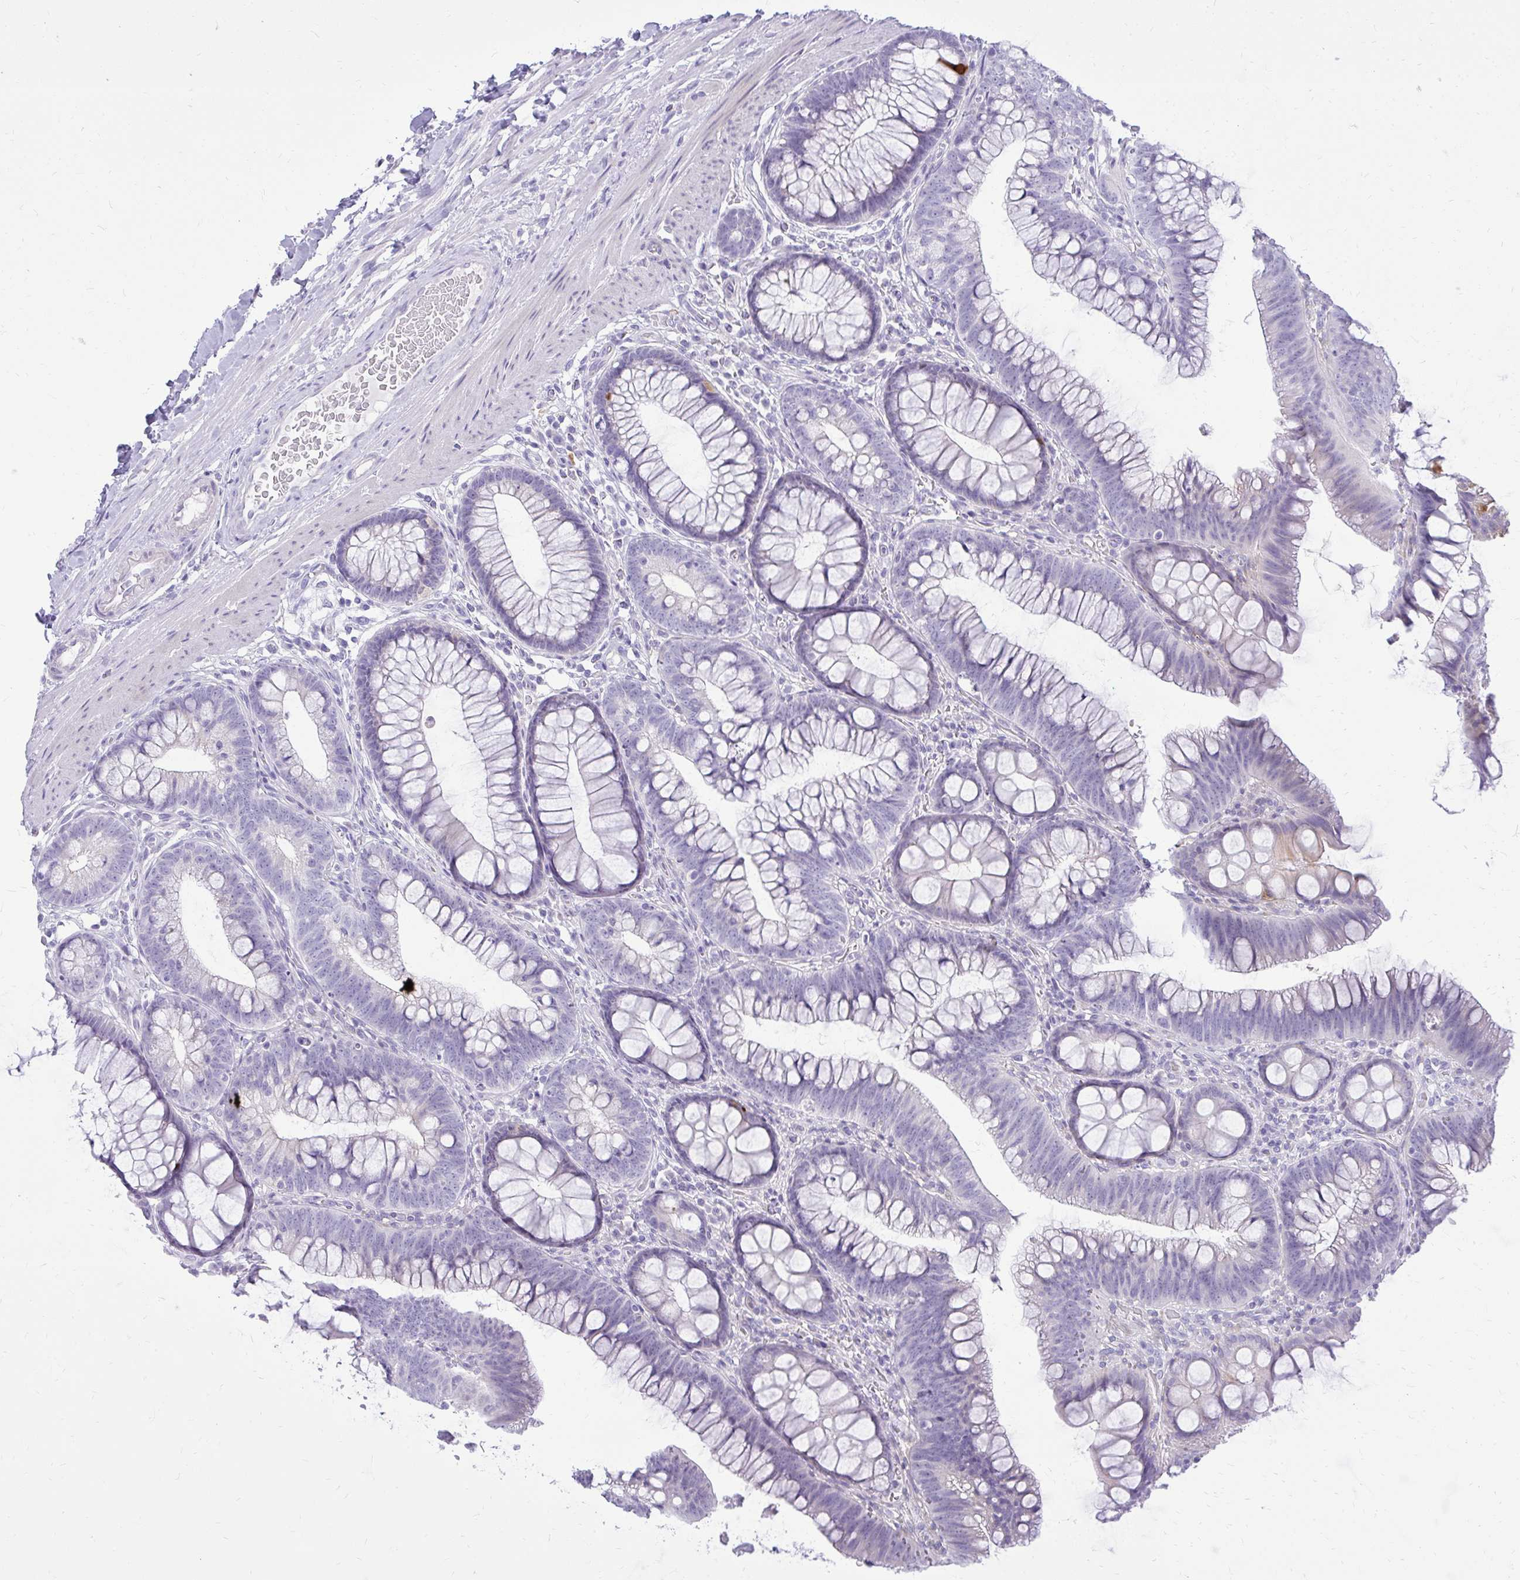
{"staining": {"intensity": "negative", "quantity": "none", "location": "none"}, "tissue": "colon", "cell_type": "Endothelial cells", "image_type": "normal", "snomed": [{"axis": "morphology", "description": "Normal tissue, NOS"}, {"axis": "morphology", "description": "Adenoma, NOS"}, {"axis": "topography", "description": "Soft tissue"}, {"axis": "topography", "description": "Colon"}], "caption": "Protein analysis of benign colon reveals no significant expression in endothelial cells. (Stains: DAB (3,3'-diaminobenzidine) IHC with hematoxylin counter stain, Microscopy: brightfield microscopy at high magnification).", "gene": "PRAP1", "patient": {"sex": "male", "age": 47}}